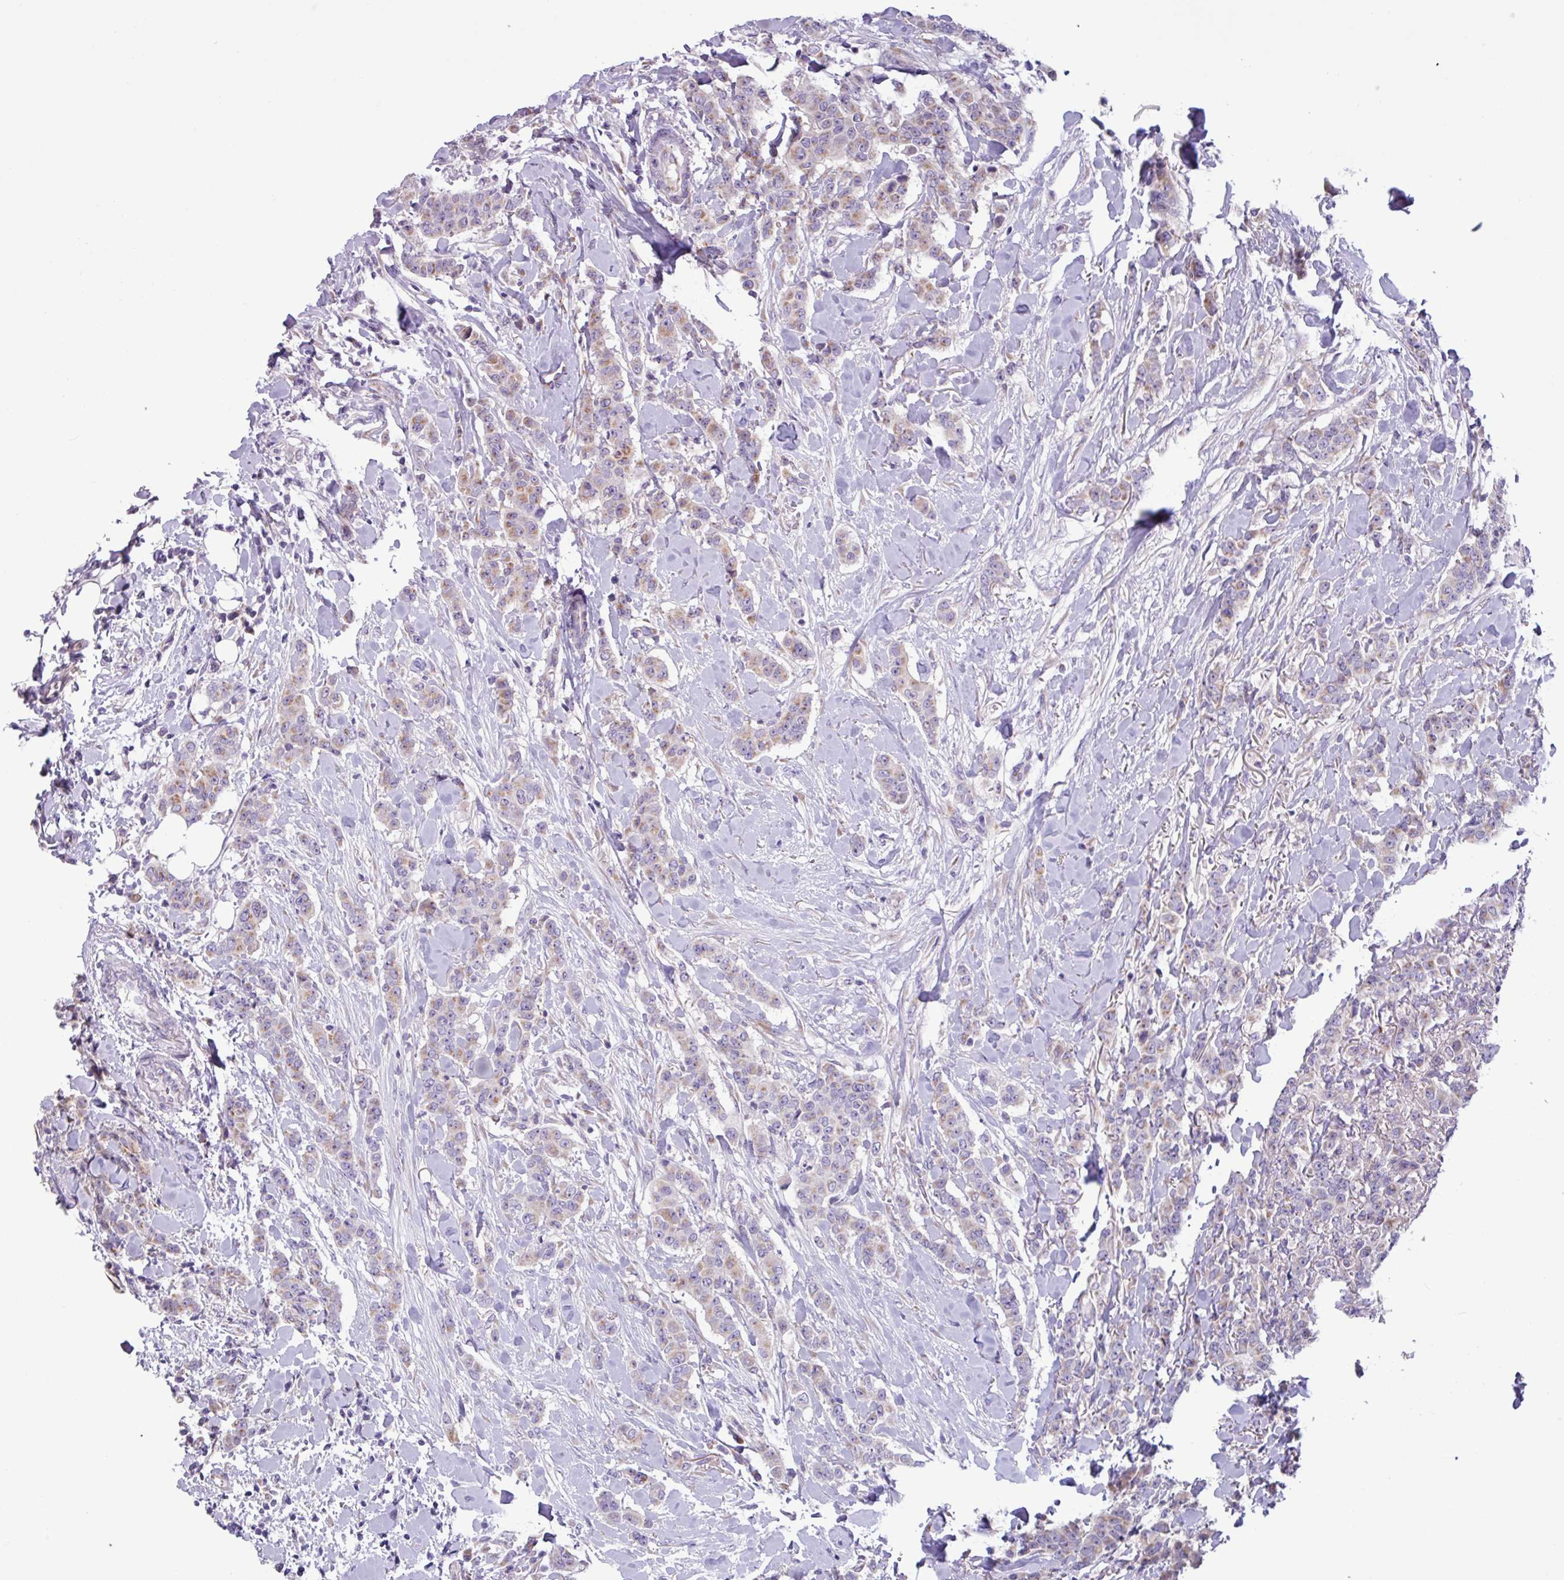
{"staining": {"intensity": "weak", "quantity": "25%-75%", "location": "cytoplasmic/membranous"}, "tissue": "breast cancer", "cell_type": "Tumor cells", "image_type": "cancer", "snomed": [{"axis": "morphology", "description": "Duct carcinoma"}, {"axis": "topography", "description": "Breast"}], "caption": "Immunohistochemistry (IHC) of breast cancer (intraductal carcinoma) reveals low levels of weak cytoplasmic/membranous positivity in about 25%-75% of tumor cells.", "gene": "STIMATE", "patient": {"sex": "female", "age": 40}}